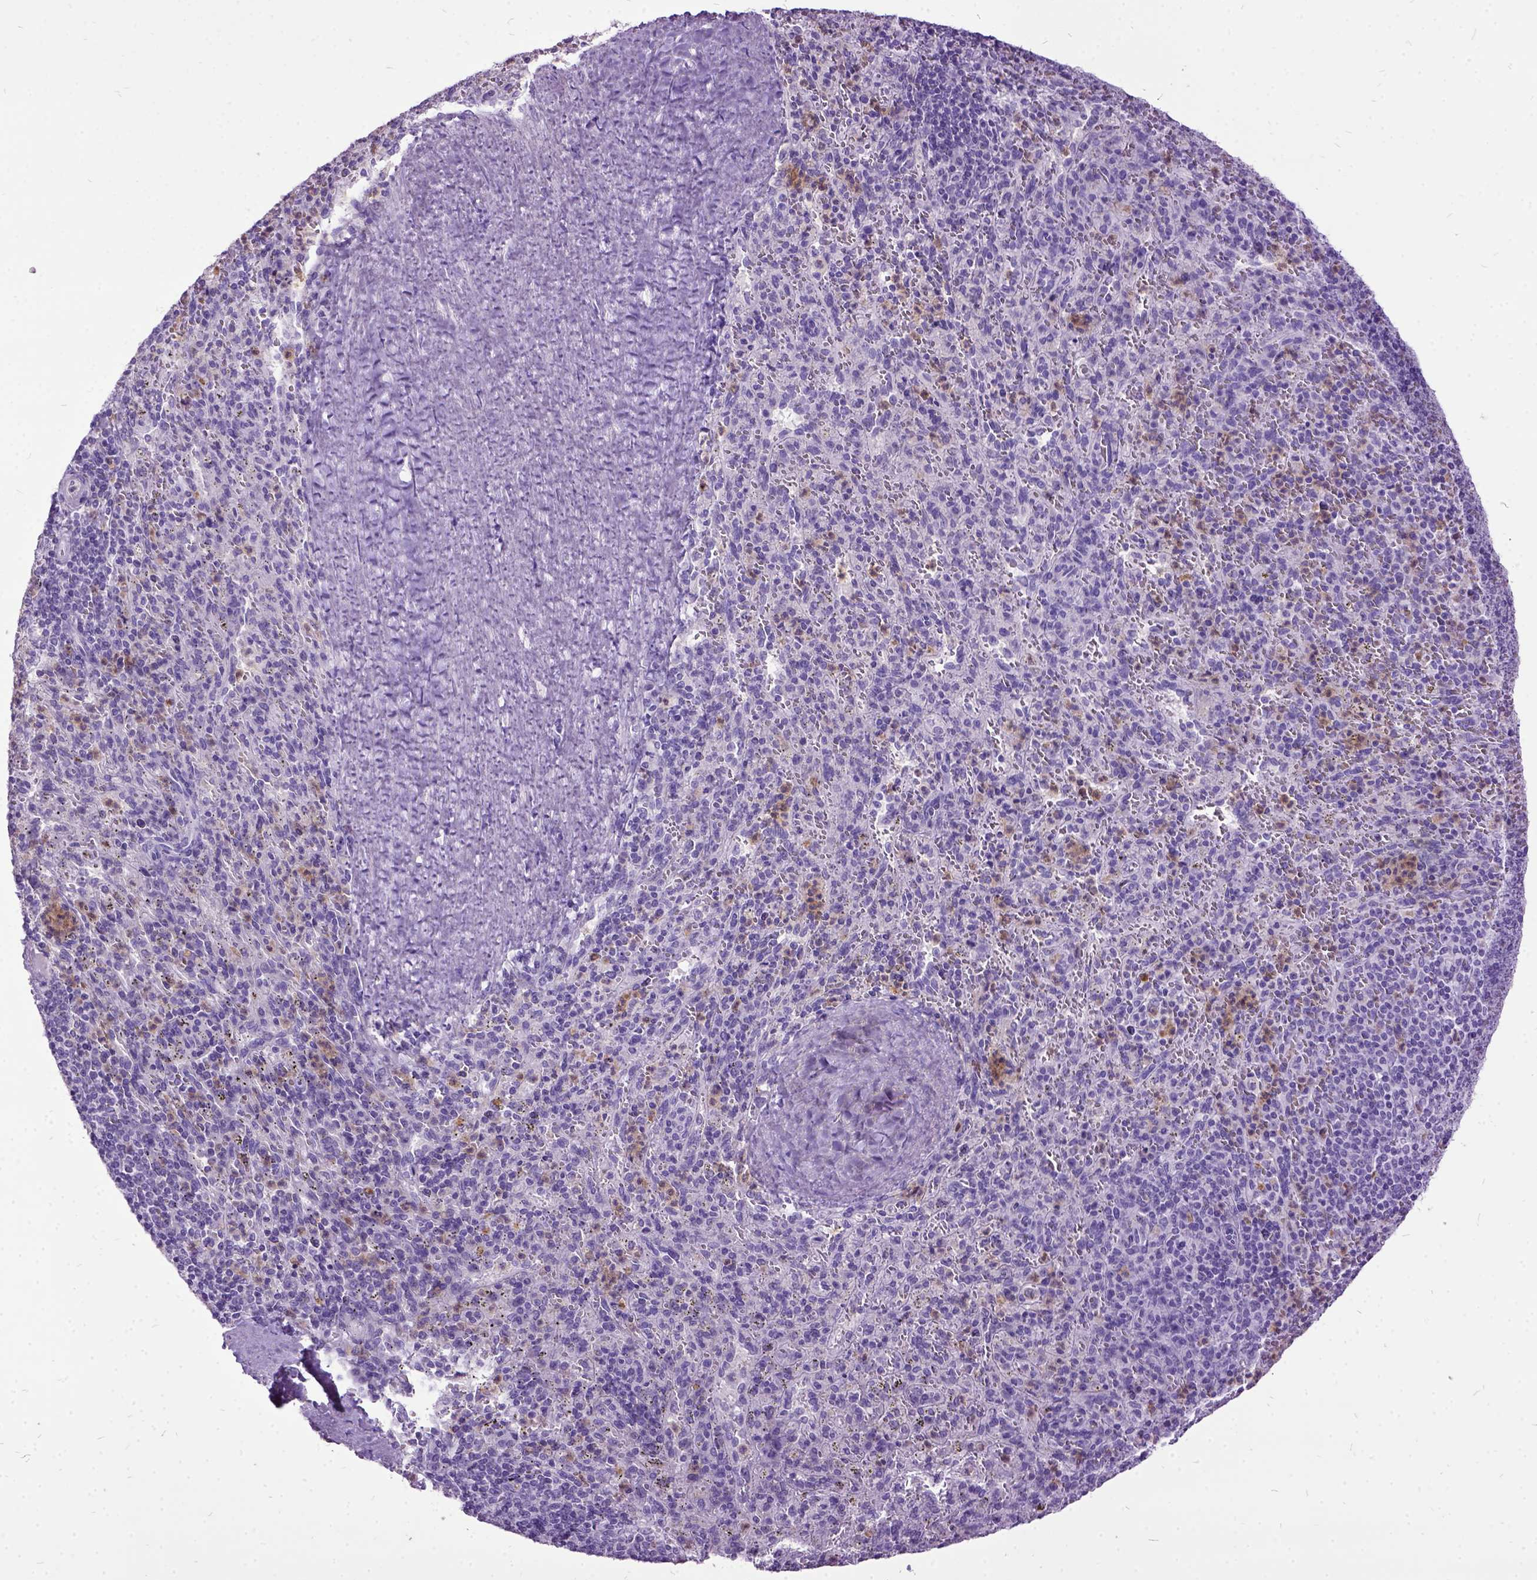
{"staining": {"intensity": "moderate", "quantity": "<25%", "location": "cytoplasmic/membranous"}, "tissue": "spleen", "cell_type": "Cells in red pulp", "image_type": "normal", "snomed": [{"axis": "morphology", "description": "Normal tissue, NOS"}, {"axis": "topography", "description": "Spleen"}], "caption": "This photomicrograph demonstrates immunohistochemistry (IHC) staining of benign spleen, with low moderate cytoplasmic/membranous staining in approximately <25% of cells in red pulp.", "gene": "MME", "patient": {"sex": "male", "age": 57}}